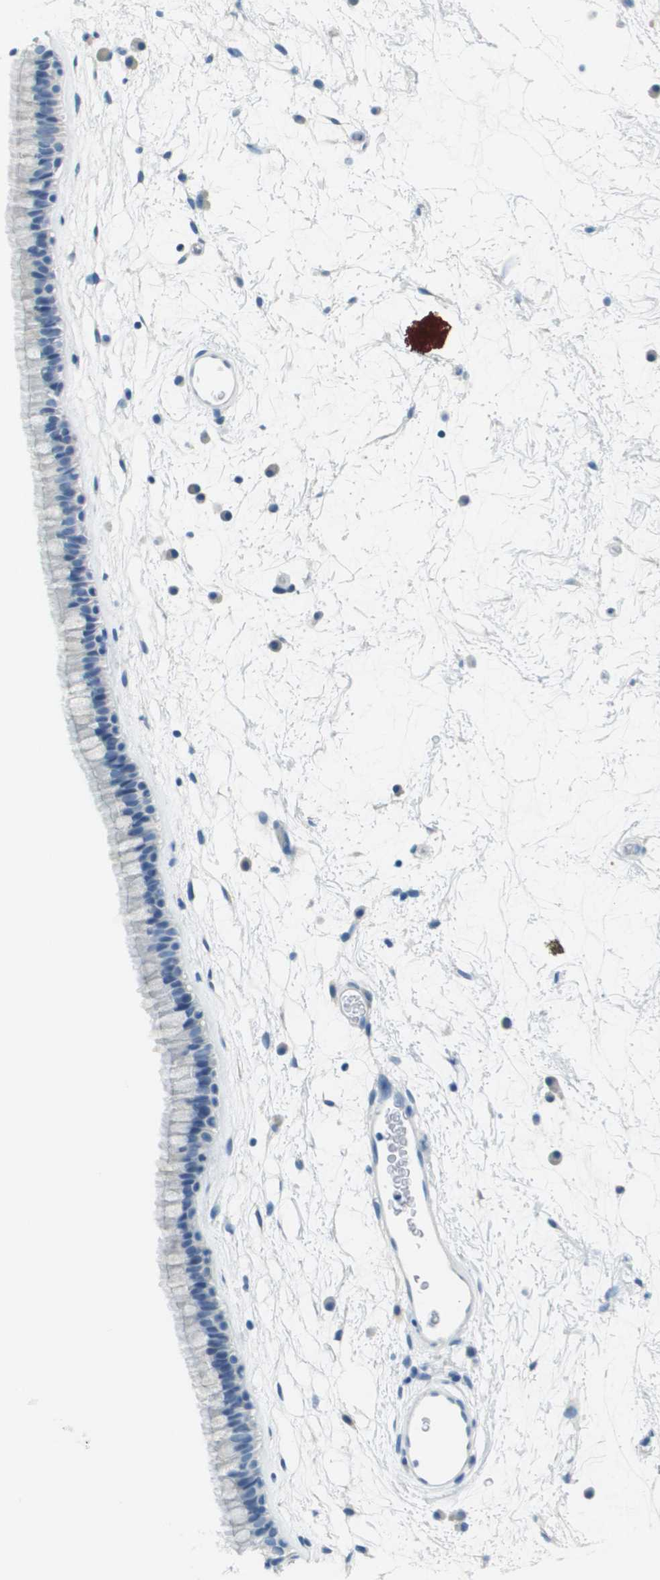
{"staining": {"intensity": "negative", "quantity": "none", "location": "none"}, "tissue": "nasopharynx", "cell_type": "Respiratory epithelial cells", "image_type": "normal", "snomed": [{"axis": "morphology", "description": "Normal tissue, NOS"}, {"axis": "morphology", "description": "Inflammation, NOS"}, {"axis": "topography", "description": "Nasopharynx"}], "caption": "Immunohistochemistry (IHC) image of benign nasopharynx: nasopharynx stained with DAB shows no significant protein staining in respiratory epithelial cells. (Brightfield microscopy of DAB (3,3'-diaminobenzidine) immunohistochemistry at high magnification).", "gene": "PTGDR2", "patient": {"sex": "male", "age": 48}}